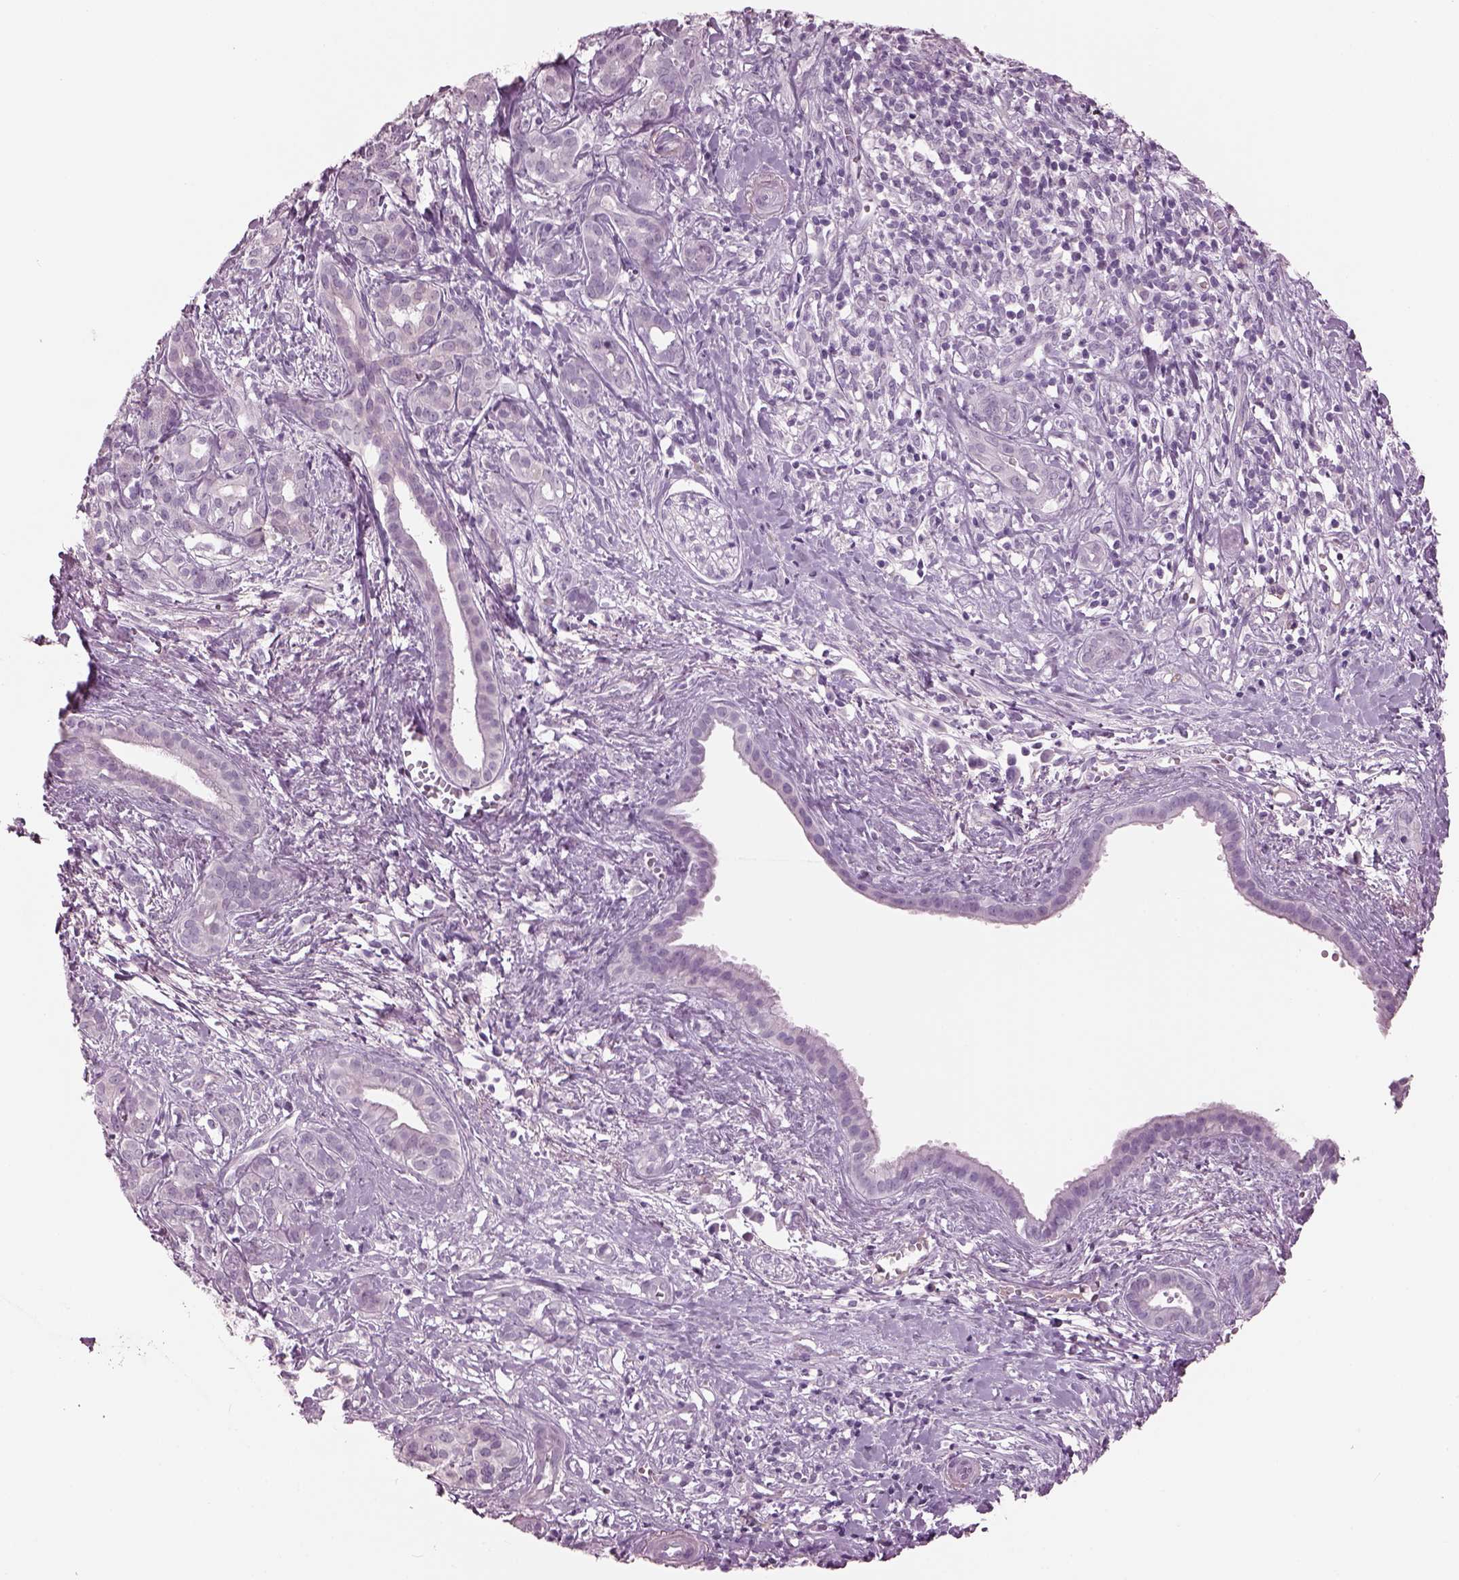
{"staining": {"intensity": "negative", "quantity": "none", "location": "none"}, "tissue": "pancreatic cancer", "cell_type": "Tumor cells", "image_type": "cancer", "snomed": [{"axis": "morphology", "description": "Adenocarcinoma, NOS"}, {"axis": "topography", "description": "Pancreas"}], "caption": "Pancreatic adenocarcinoma was stained to show a protein in brown. There is no significant expression in tumor cells.", "gene": "CYLC1", "patient": {"sex": "male", "age": 61}}